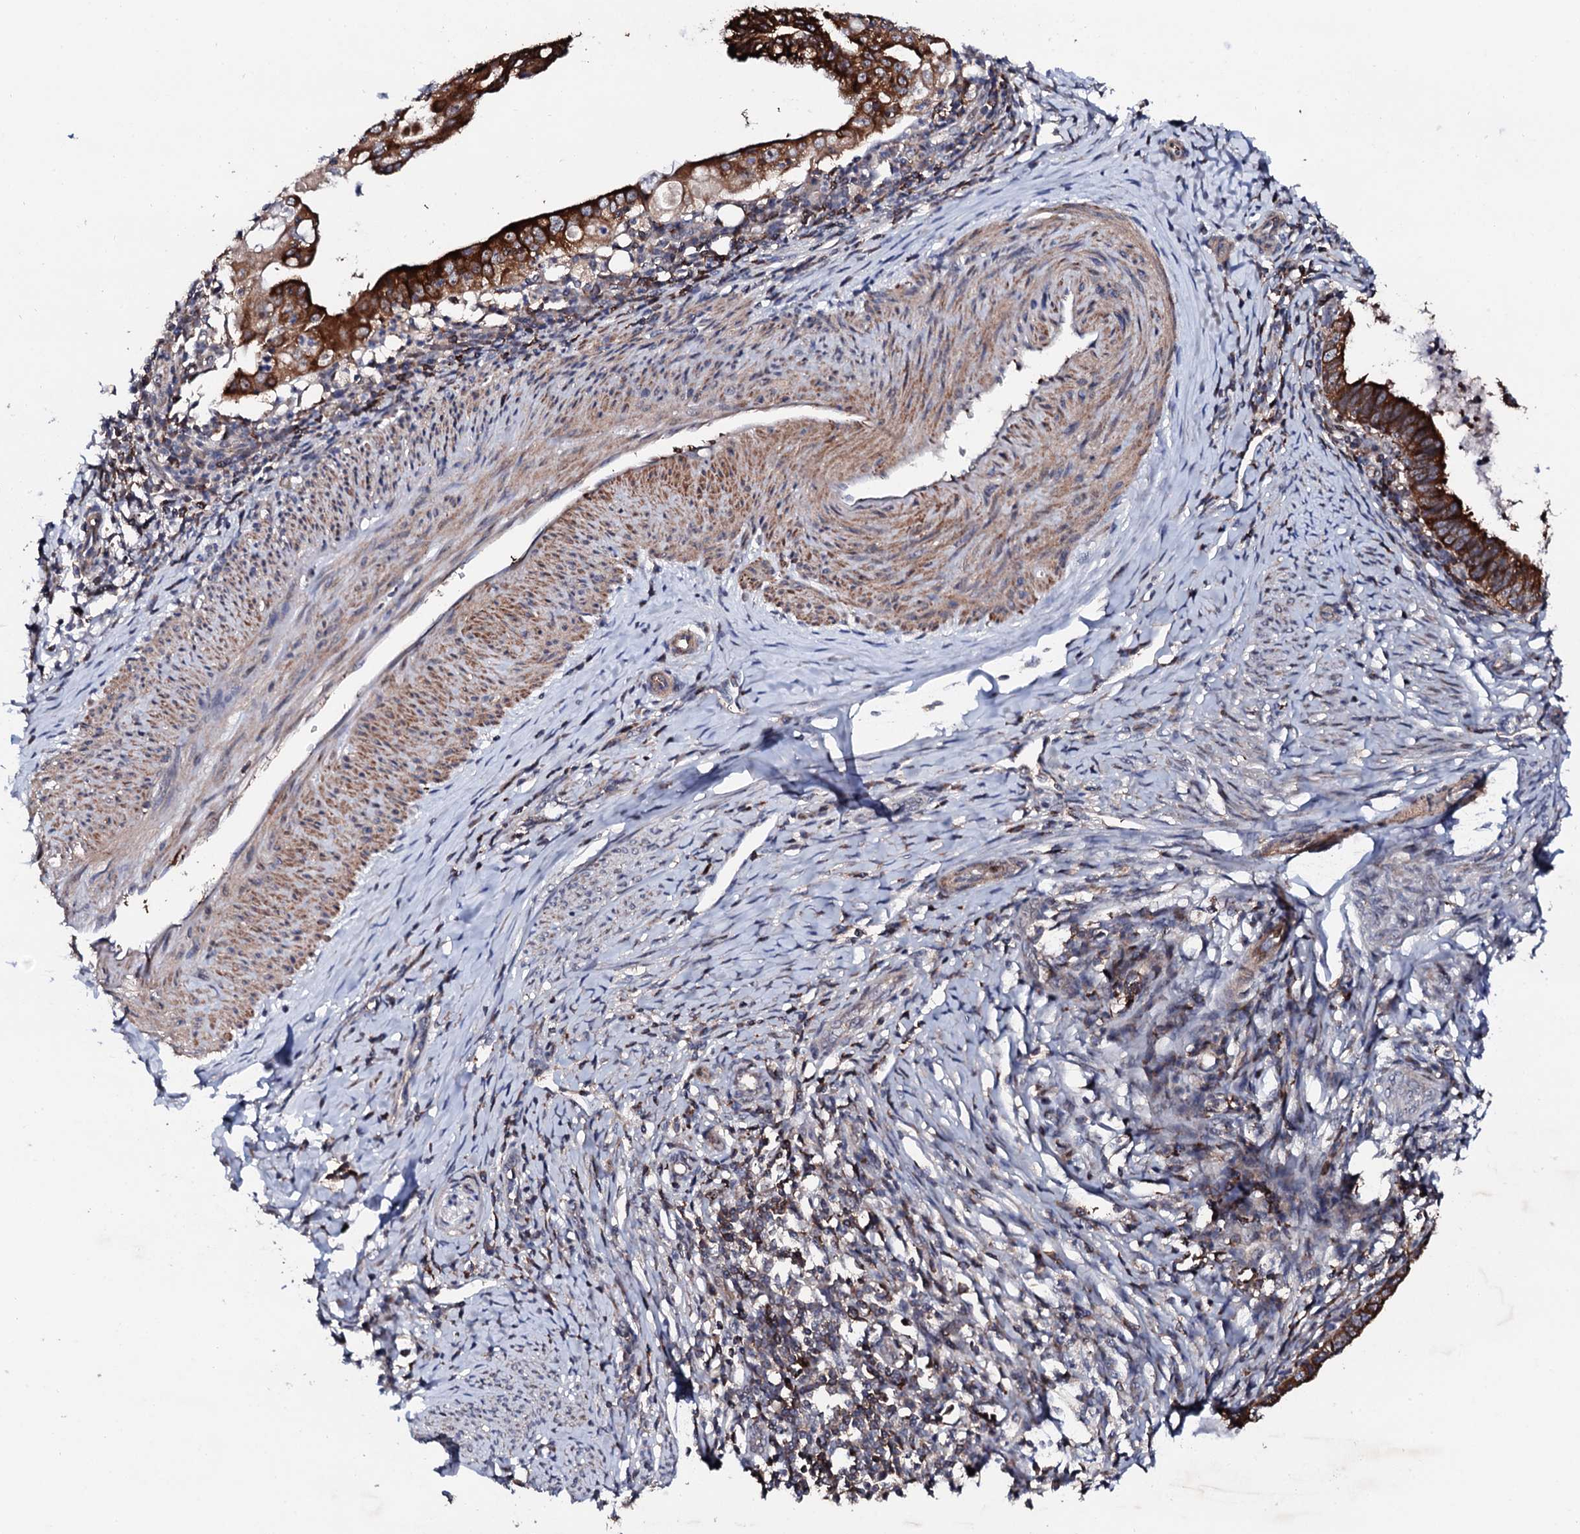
{"staining": {"intensity": "strong", "quantity": ">75%", "location": "cytoplasmic/membranous"}, "tissue": "cervical cancer", "cell_type": "Tumor cells", "image_type": "cancer", "snomed": [{"axis": "morphology", "description": "Adenocarcinoma, NOS"}, {"axis": "topography", "description": "Cervix"}], "caption": "A histopathology image of human cervical cancer (adenocarcinoma) stained for a protein reveals strong cytoplasmic/membranous brown staining in tumor cells.", "gene": "GTPBP4", "patient": {"sex": "female", "age": 36}}